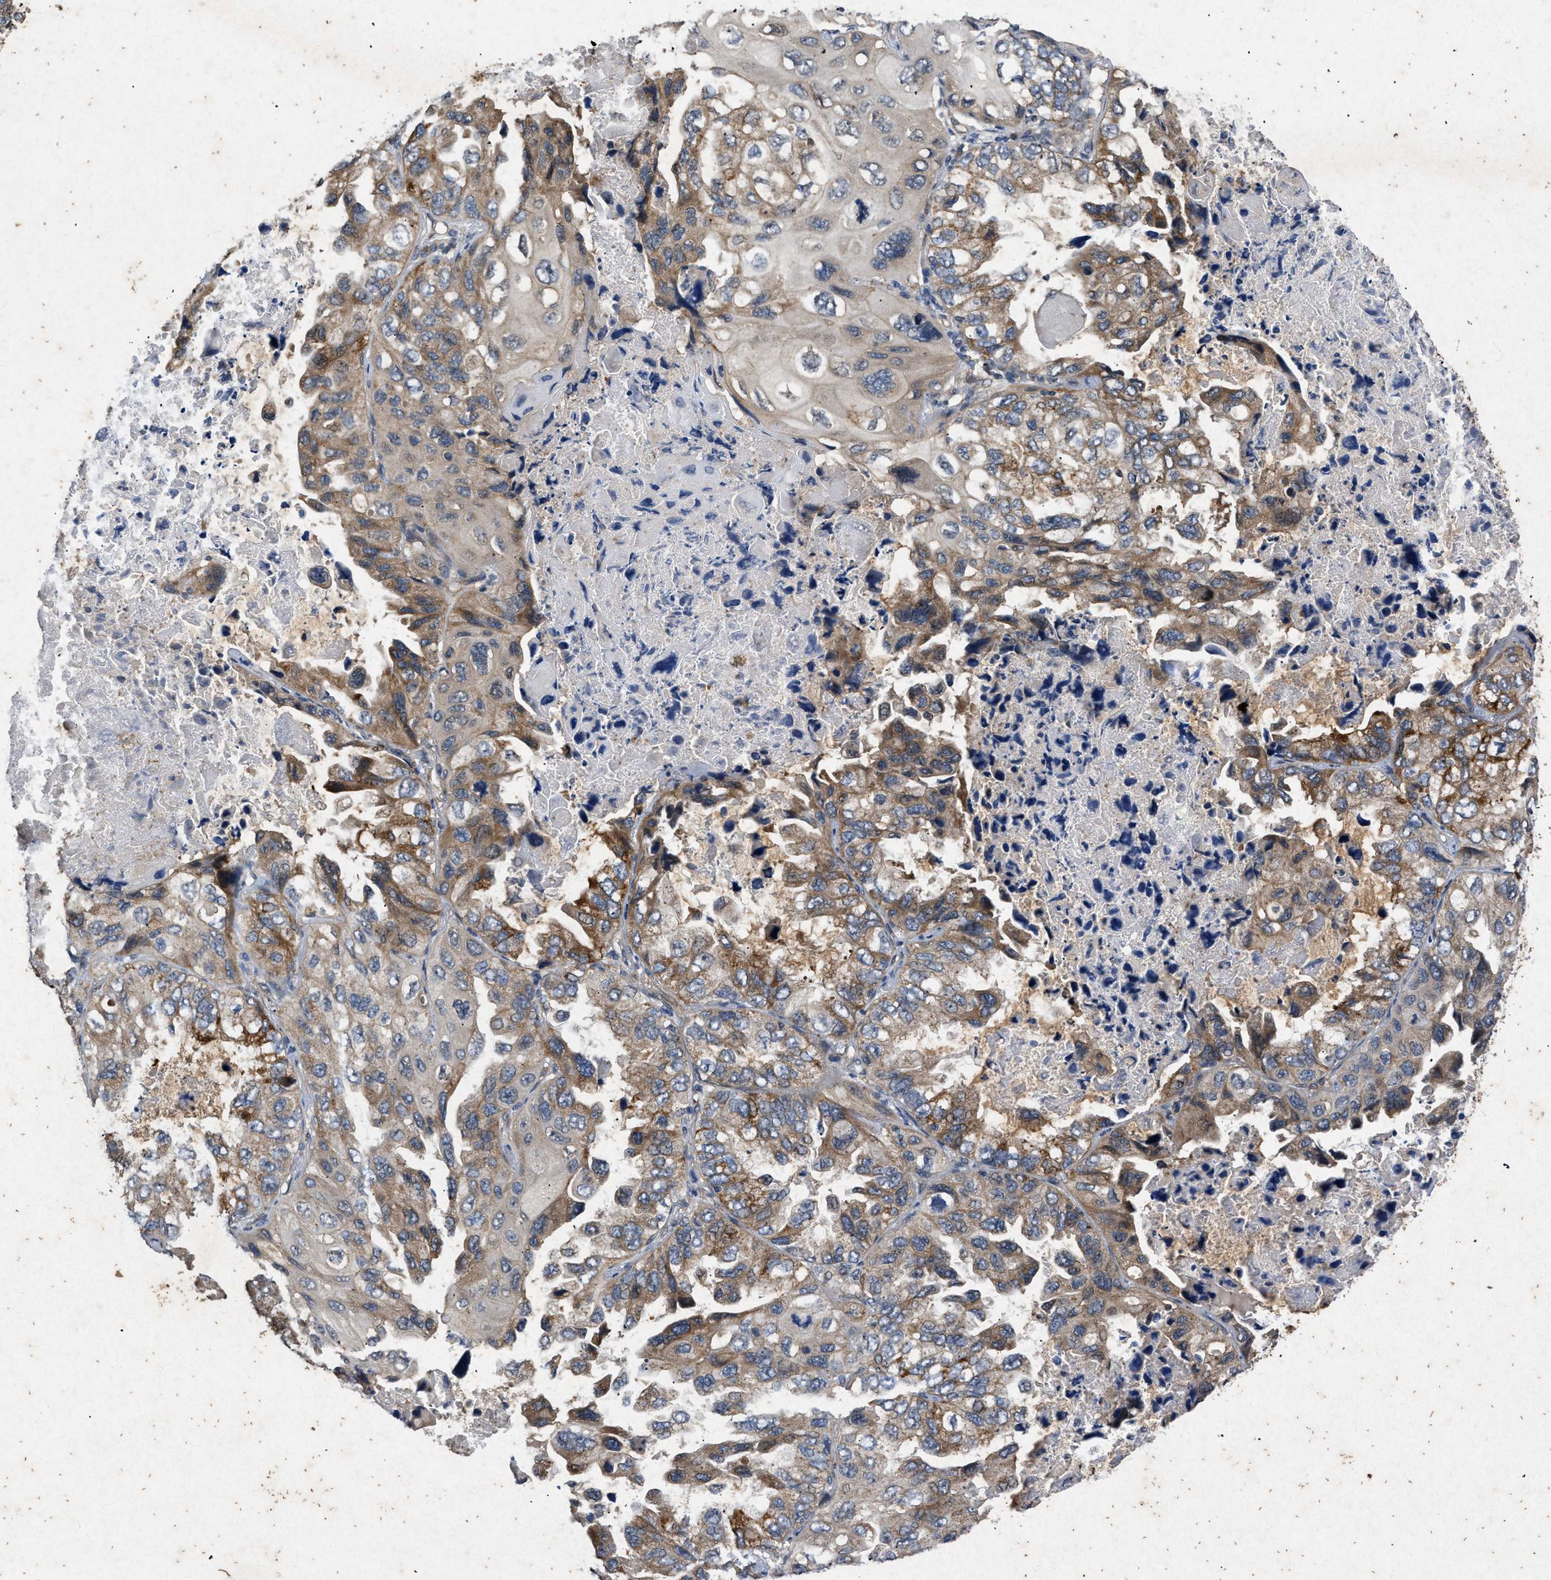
{"staining": {"intensity": "moderate", "quantity": ">75%", "location": "cytoplasmic/membranous"}, "tissue": "lung cancer", "cell_type": "Tumor cells", "image_type": "cancer", "snomed": [{"axis": "morphology", "description": "Squamous cell carcinoma, NOS"}, {"axis": "topography", "description": "Lung"}], "caption": "A photomicrograph of human squamous cell carcinoma (lung) stained for a protein shows moderate cytoplasmic/membranous brown staining in tumor cells.", "gene": "PRKG2", "patient": {"sex": "female", "age": 73}}